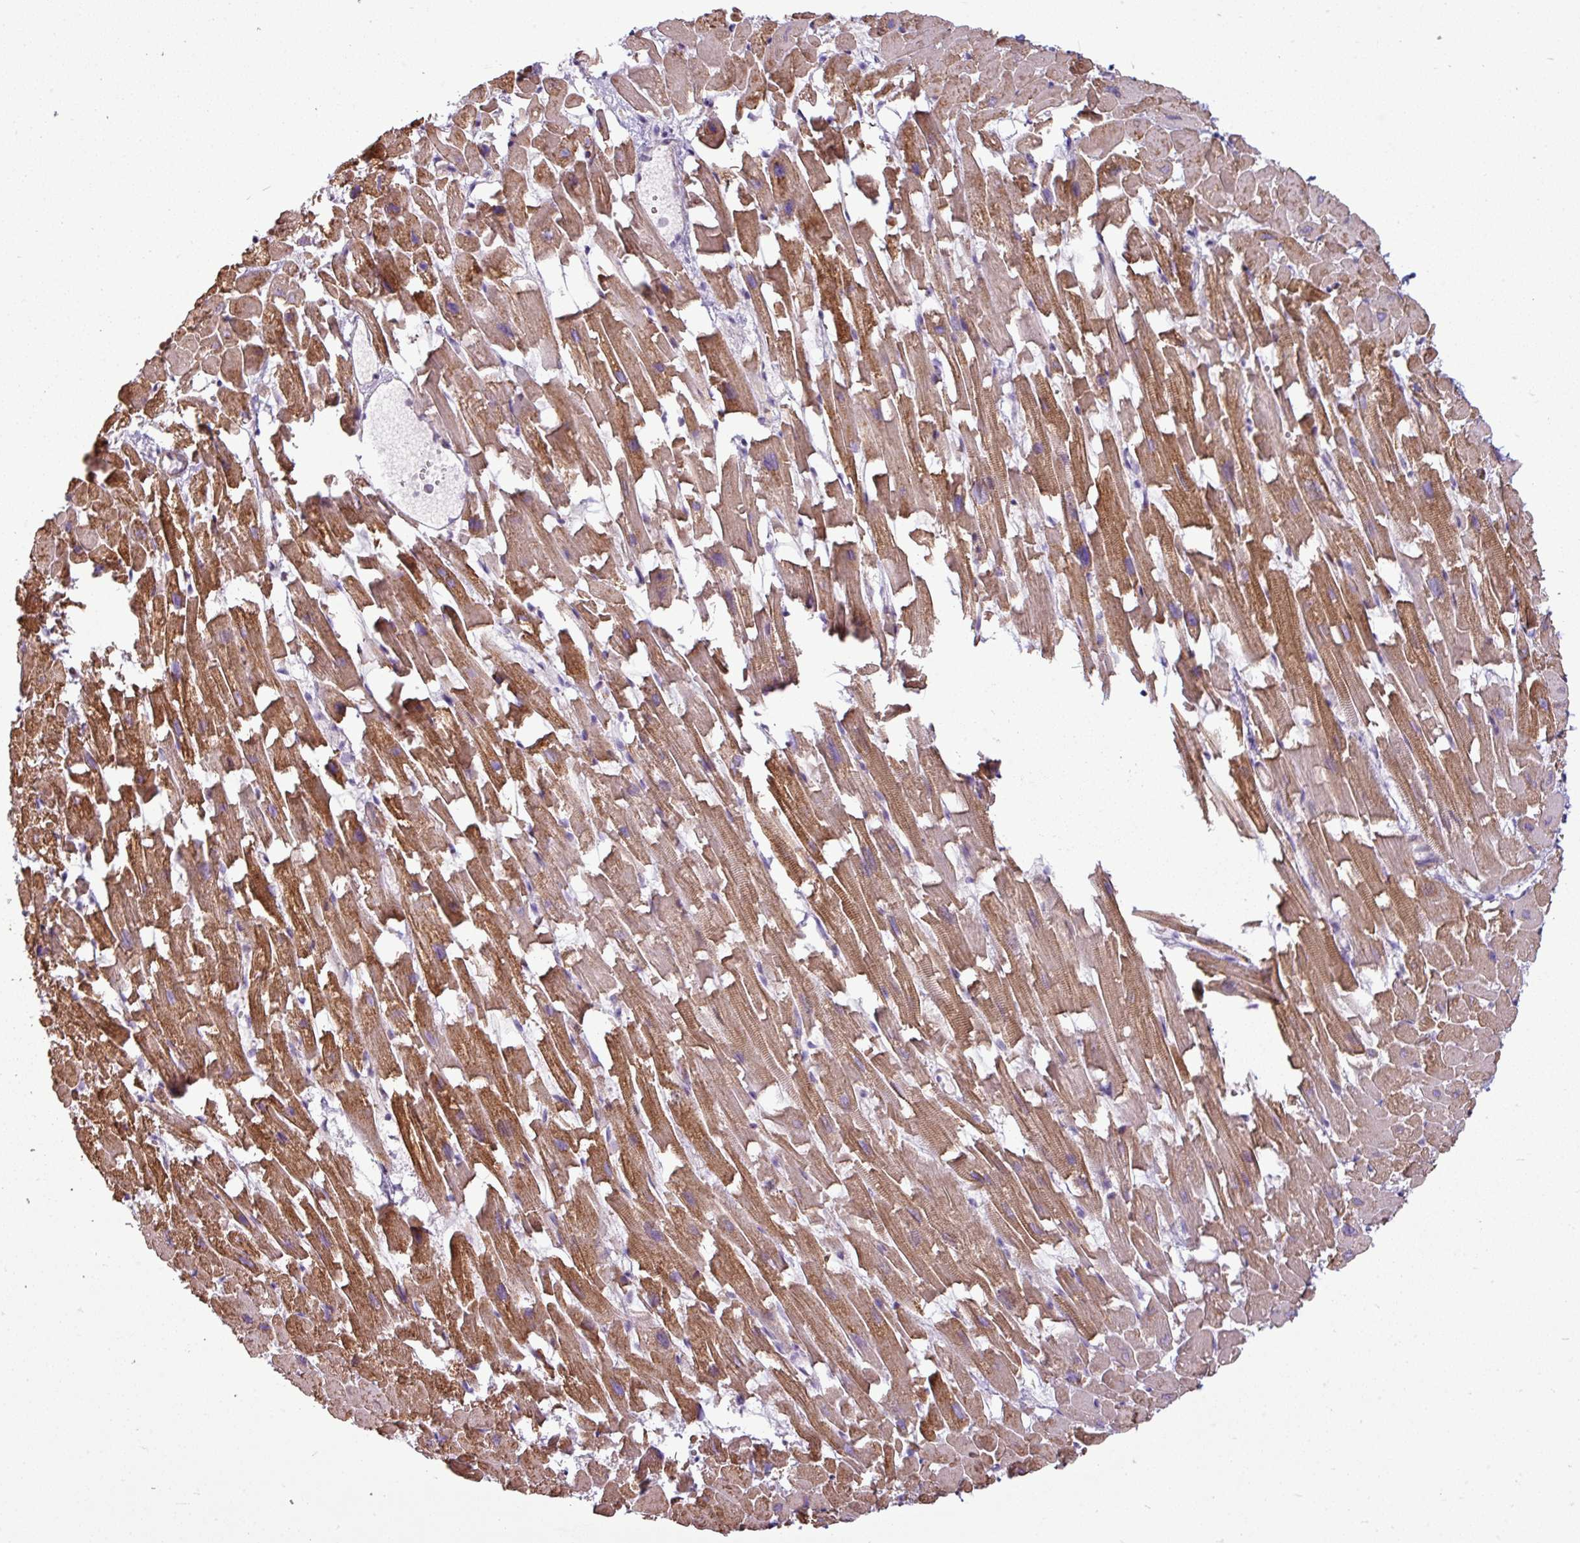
{"staining": {"intensity": "moderate", "quantity": ">75%", "location": "cytoplasmic/membranous"}, "tissue": "heart muscle", "cell_type": "Cardiomyocytes", "image_type": "normal", "snomed": [{"axis": "morphology", "description": "Normal tissue, NOS"}, {"axis": "topography", "description": "Heart"}], "caption": "Protein expression analysis of normal heart muscle shows moderate cytoplasmic/membranous staining in about >75% of cardiomyocytes.", "gene": "BTN2A2", "patient": {"sex": "female", "age": 64}}